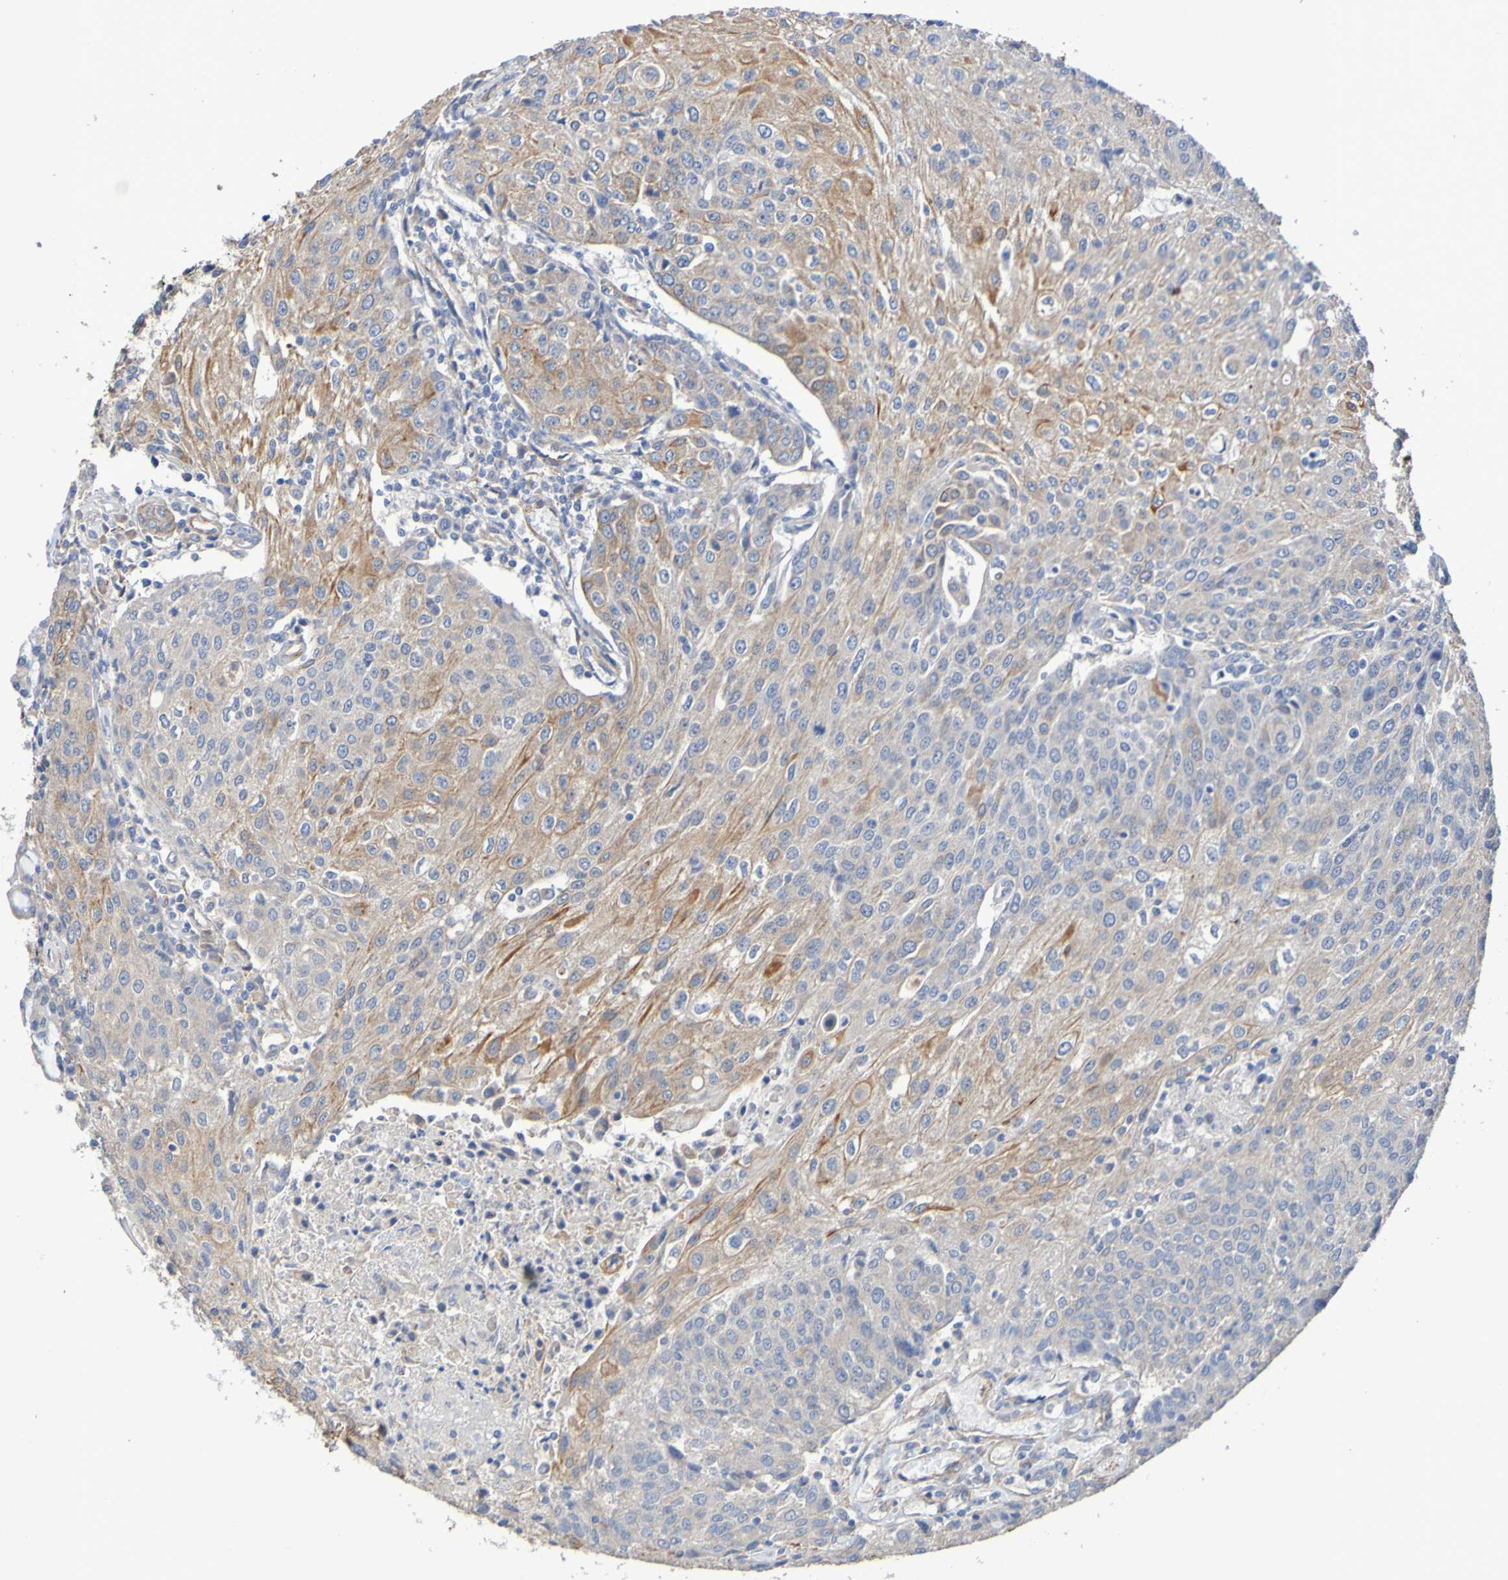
{"staining": {"intensity": "moderate", "quantity": "25%-75%", "location": "cytoplasmic/membranous"}, "tissue": "urothelial cancer", "cell_type": "Tumor cells", "image_type": "cancer", "snomed": [{"axis": "morphology", "description": "Urothelial carcinoma, High grade"}, {"axis": "topography", "description": "Urinary bladder"}], "caption": "This micrograph reveals immunohistochemistry (IHC) staining of urothelial cancer, with medium moderate cytoplasmic/membranous expression in about 25%-75% of tumor cells.", "gene": "SRPRB", "patient": {"sex": "female", "age": 85}}